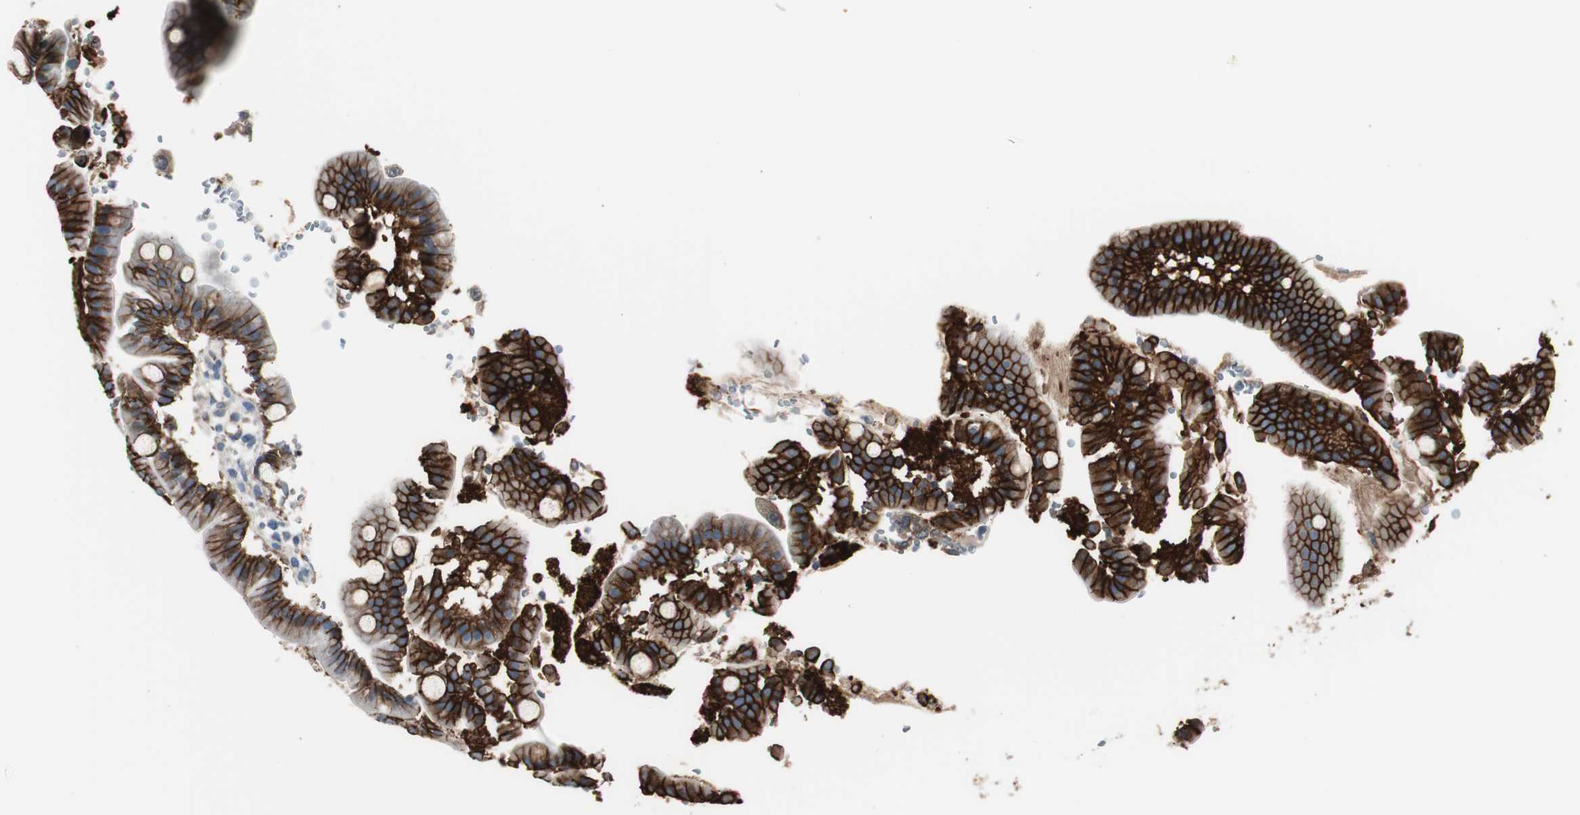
{"staining": {"intensity": "strong", "quantity": ">75%", "location": "cytoplasmic/membranous"}, "tissue": "duodenum", "cell_type": "Glandular cells", "image_type": "normal", "snomed": [{"axis": "morphology", "description": "Normal tissue, NOS"}, {"axis": "topography", "description": "Duodenum"}], "caption": "Strong cytoplasmic/membranous protein staining is present in approximately >75% of glandular cells in duodenum. (DAB (3,3'-diaminobenzidine) IHC, brown staining for protein, blue staining for nuclei).", "gene": "STXBP4", "patient": {"sex": "male", "age": 50}}